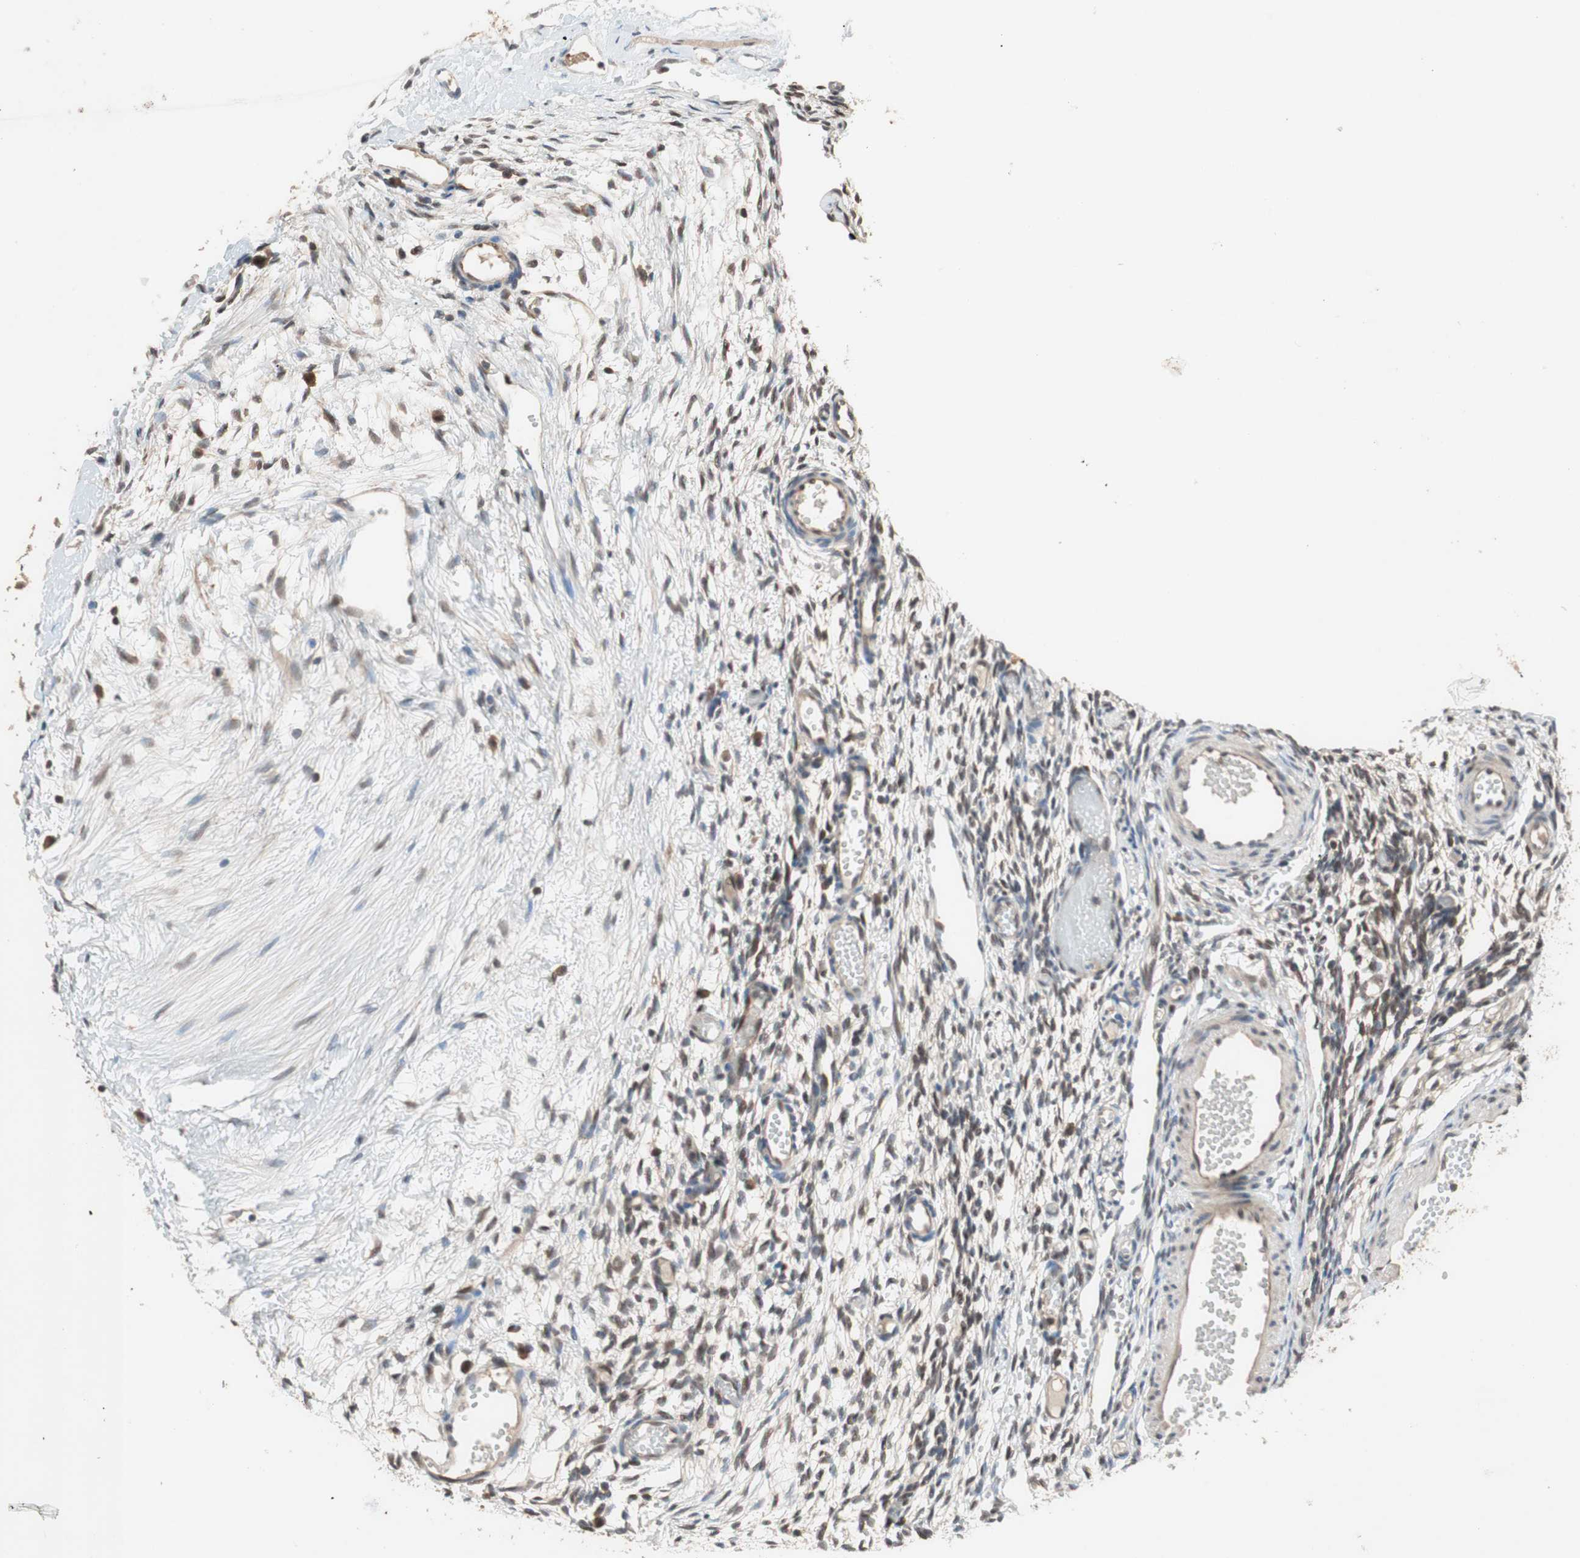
{"staining": {"intensity": "moderate", "quantity": ">75%", "location": "cytoplasmic/membranous,nuclear"}, "tissue": "ovary", "cell_type": "Ovarian stroma cells", "image_type": "normal", "snomed": [{"axis": "morphology", "description": "Normal tissue, NOS"}, {"axis": "topography", "description": "Ovary"}], "caption": "IHC of benign ovary reveals medium levels of moderate cytoplasmic/membranous,nuclear expression in about >75% of ovarian stroma cells. Immunohistochemistry stains the protein of interest in brown and the nuclei are stained blue.", "gene": "GART", "patient": {"sex": "female", "age": 35}}